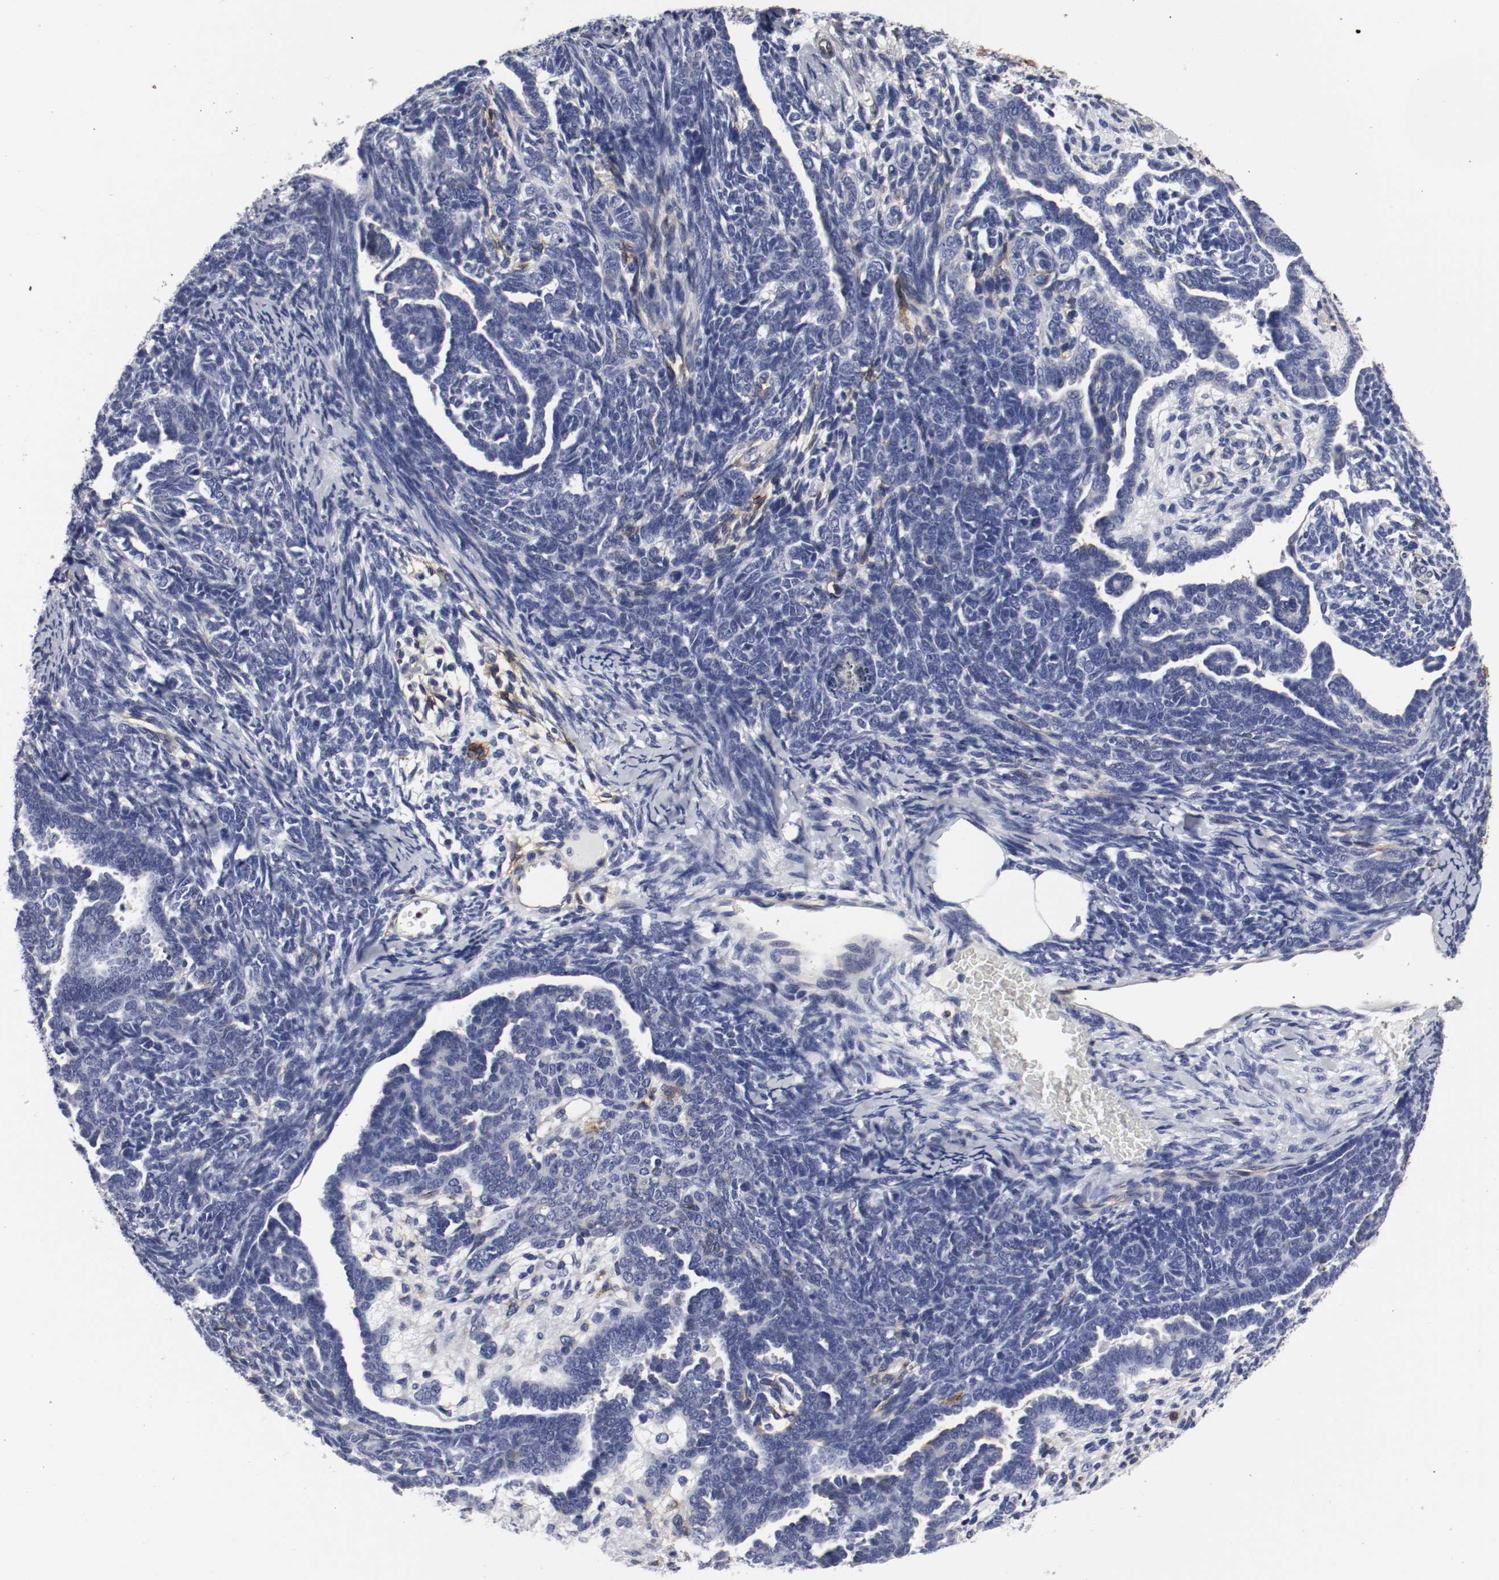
{"staining": {"intensity": "negative", "quantity": "none", "location": "none"}, "tissue": "endometrial cancer", "cell_type": "Tumor cells", "image_type": "cancer", "snomed": [{"axis": "morphology", "description": "Neoplasm, malignant, NOS"}, {"axis": "topography", "description": "Endometrium"}], "caption": "An image of endometrial cancer (malignant neoplasm) stained for a protein demonstrates no brown staining in tumor cells.", "gene": "IFITM1", "patient": {"sex": "female", "age": 74}}